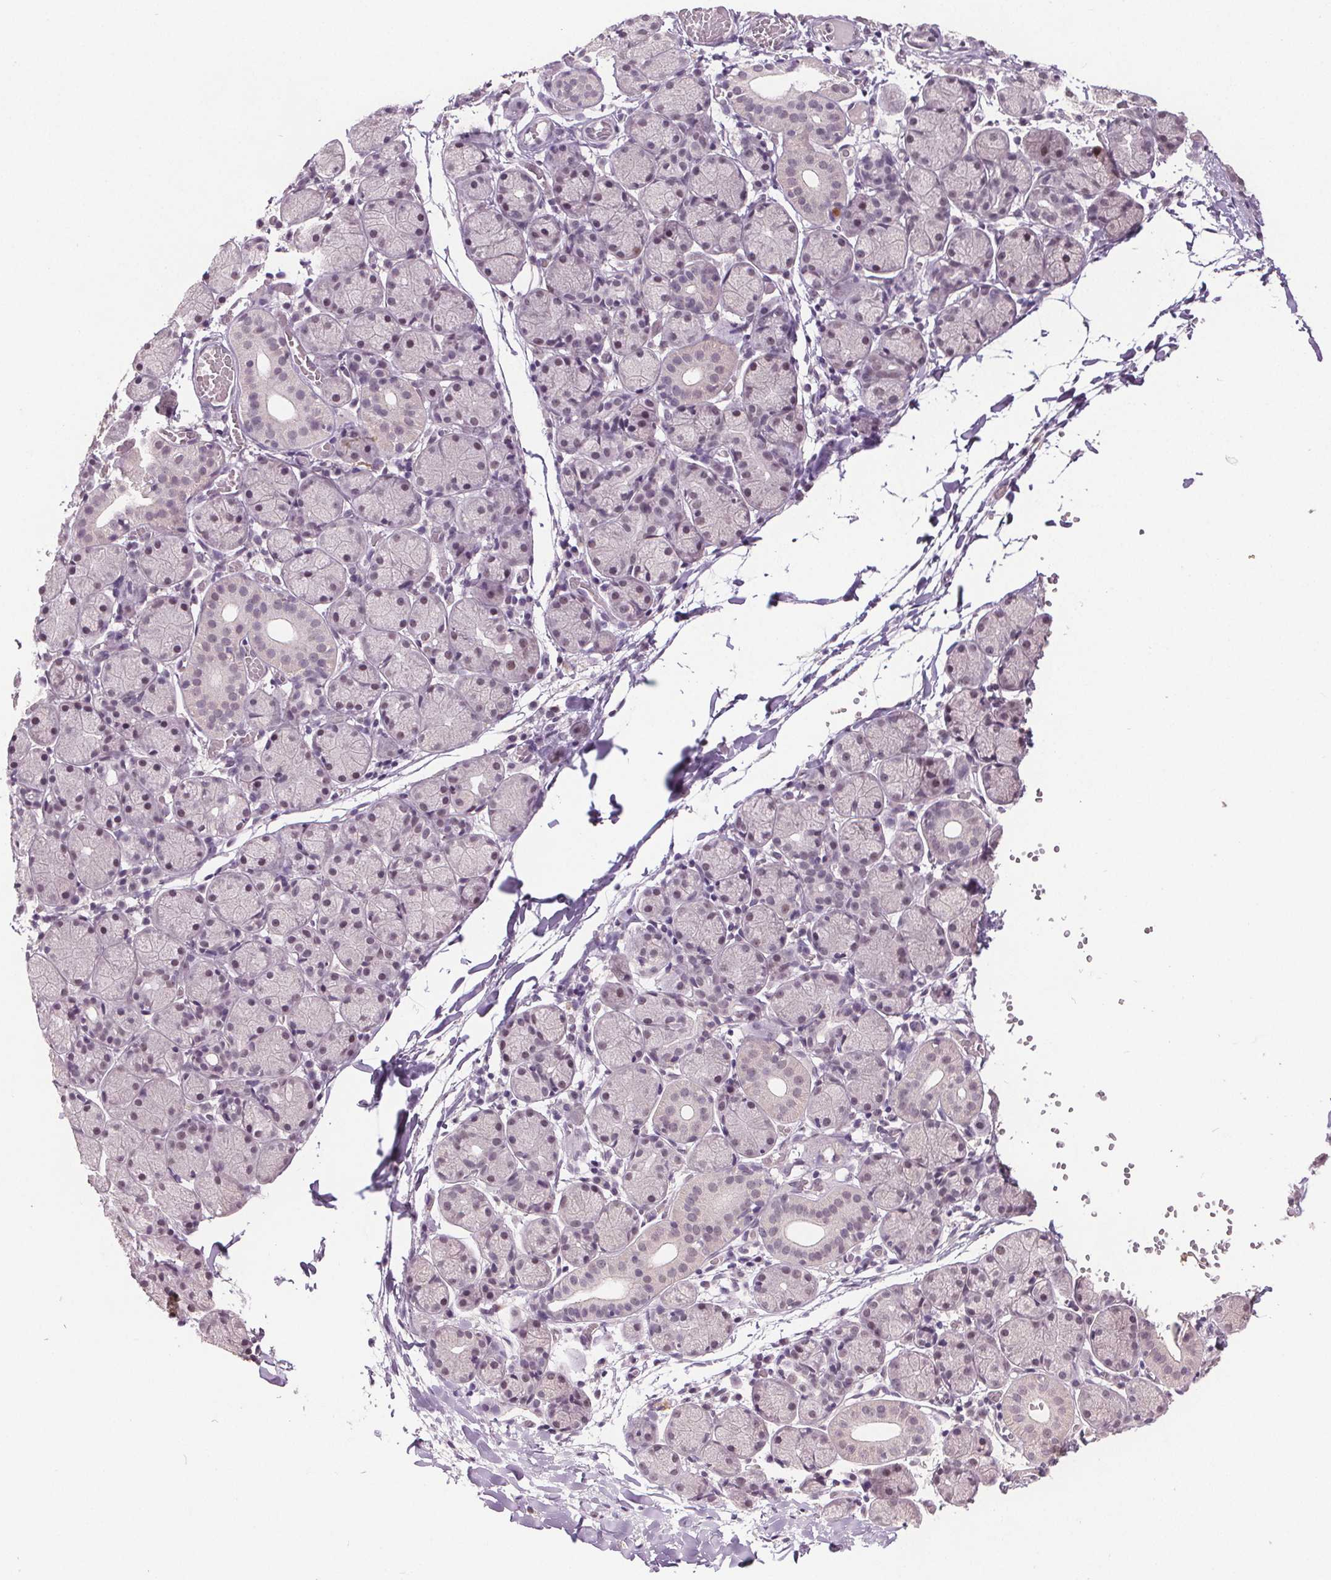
{"staining": {"intensity": "moderate", "quantity": "<25%", "location": "nuclear"}, "tissue": "salivary gland", "cell_type": "Glandular cells", "image_type": "normal", "snomed": [{"axis": "morphology", "description": "Normal tissue, NOS"}, {"axis": "topography", "description": "Salivary gland"}], "caption": "Salivary gland stained for a protein demonstrates moderate nuclear positivity in glandular cells. Nuclei are stained in blue.", "gene": "CENPF", "patient": {"sex": "female", "age": 24}}